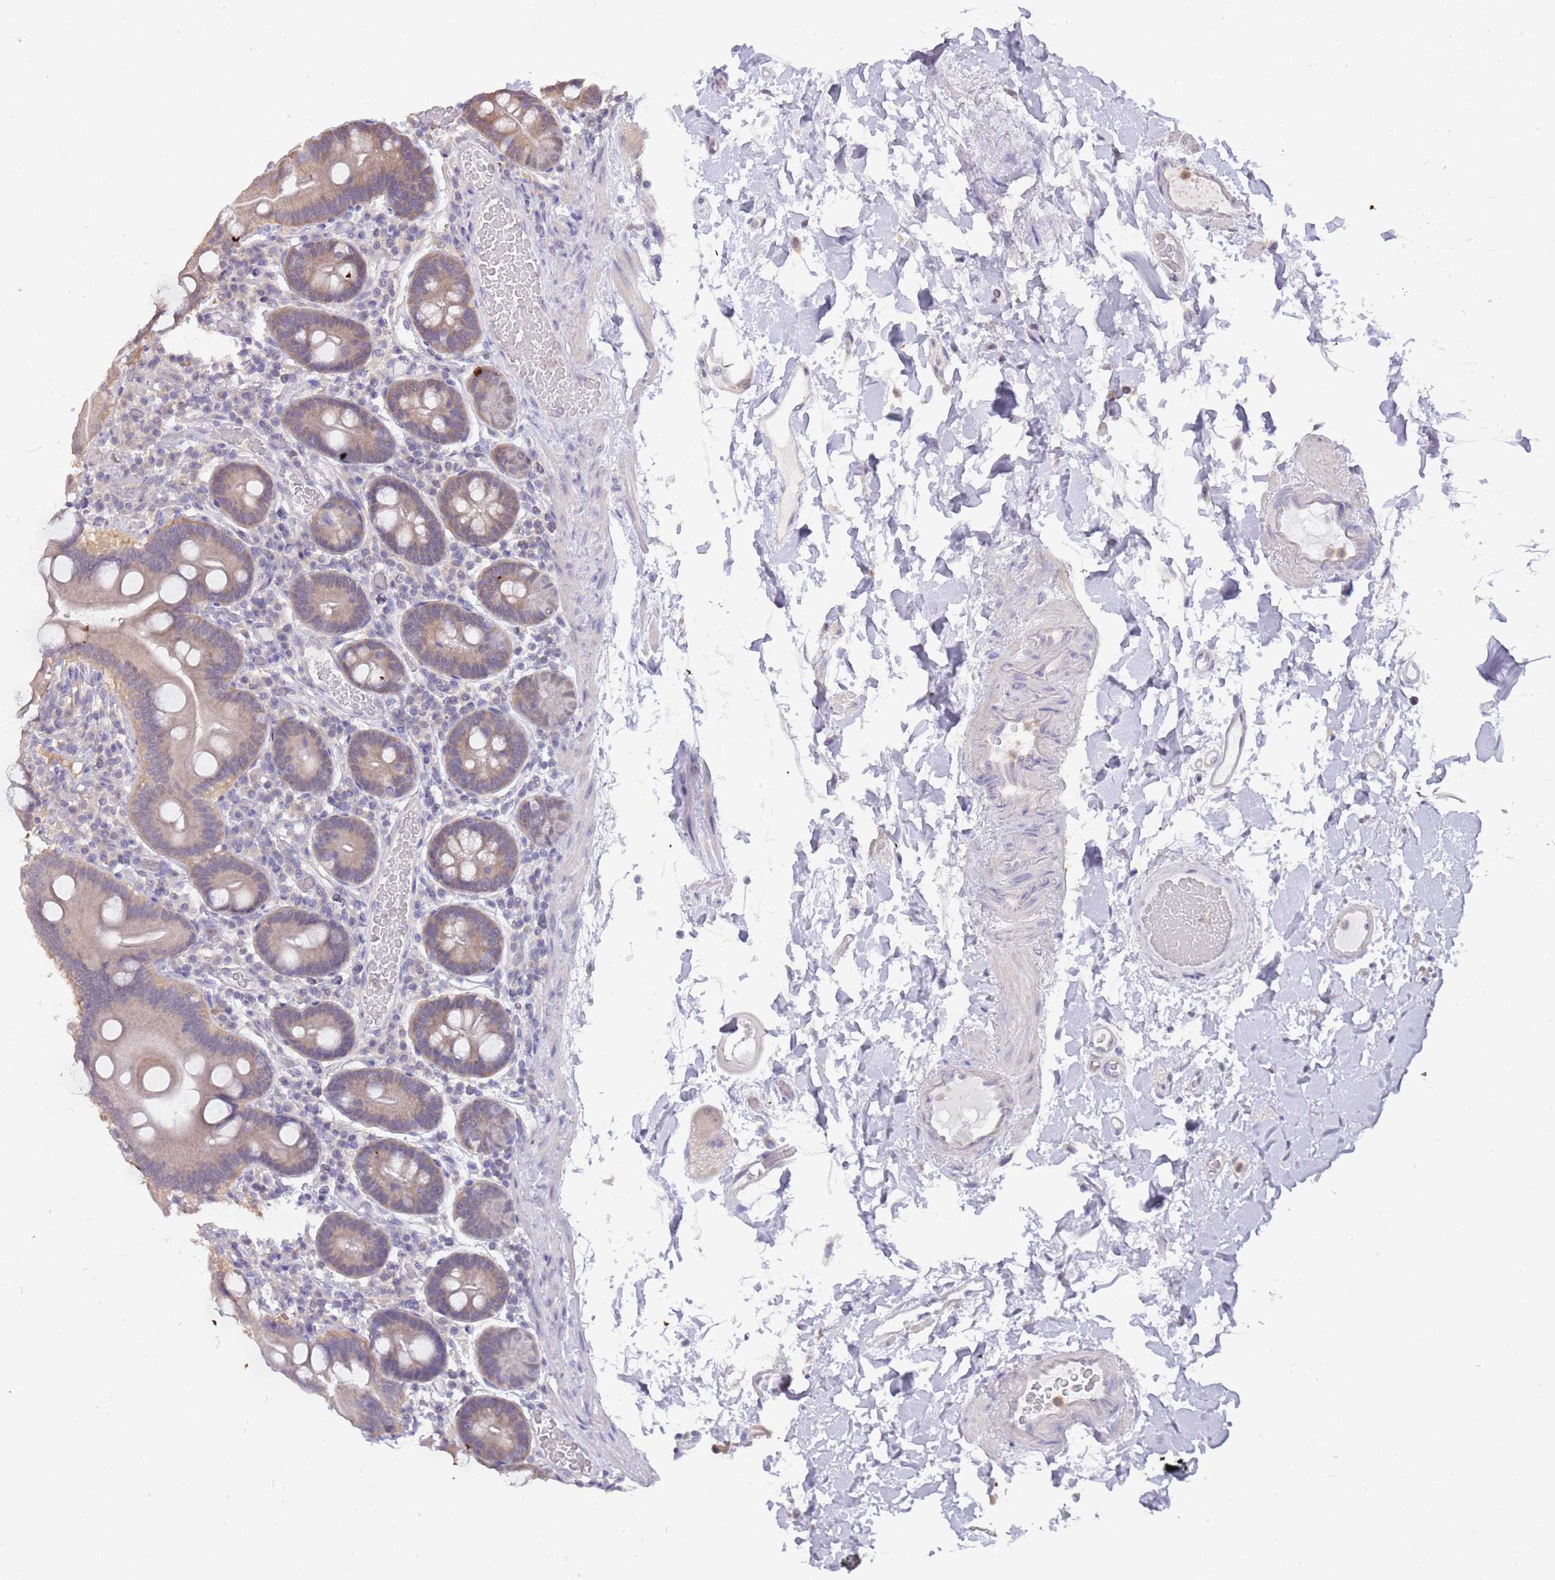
{"staining": {"intensity": "weak", "quantity": "25%-75%", "location": "cytoplasmic/membranous"}, "tissue": "duodenum", "cell_type": "Glandular cells", "image_type": "normal", "snomed": [{"axis": "morphology", "description": "Normal tissue, NOS"}, {"axis": "topography", "description": "Duodenum"}], "caption": "Protein analysis of benign duodenum demonstrates weak cytoplasmic/membranous positivity in approximately 25%-75% of glandular cells.", "gene": "AP5S1", "patient": {"sex": "male", "age": 55}}